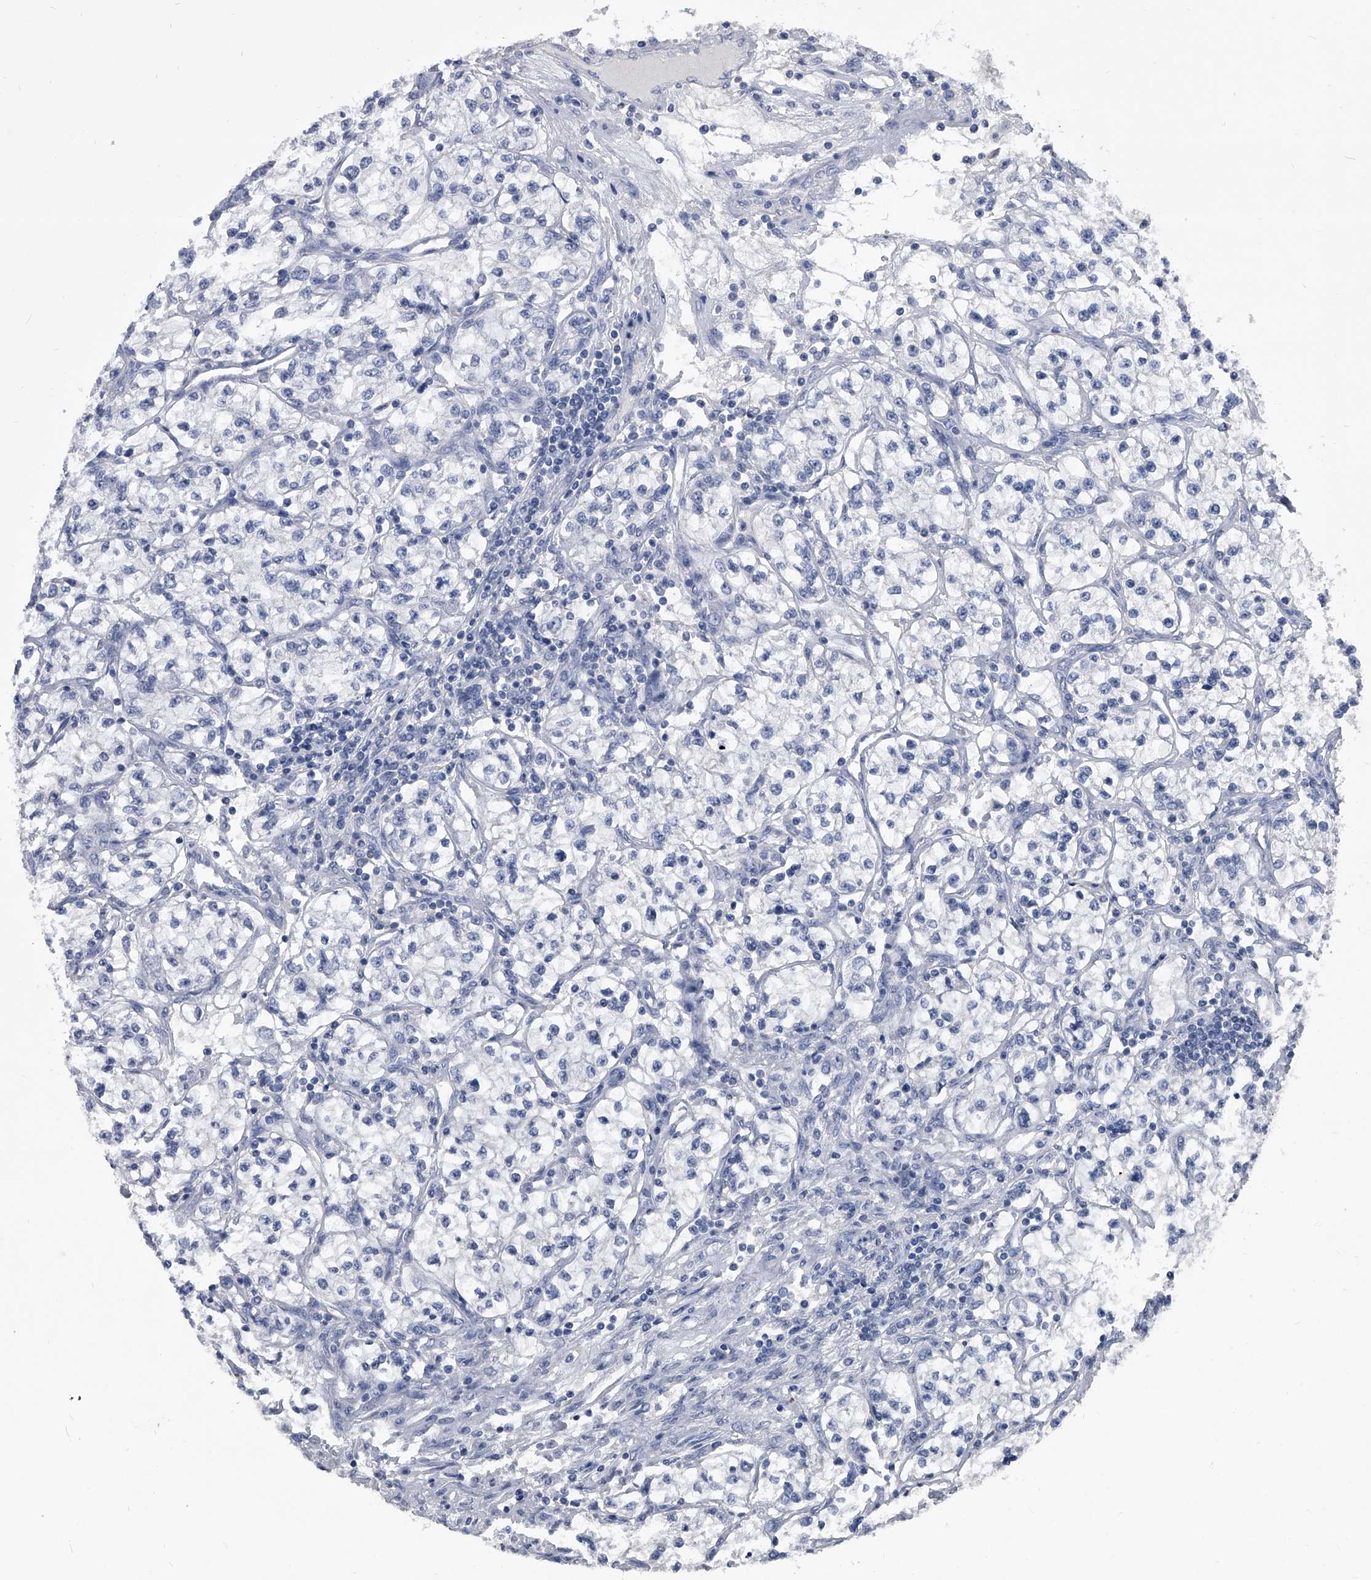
{"staining": {"intensity": "negative", "quantity": "none", "location": "none"}, "tissue": "renal cancer", "cell_type": "Tumor cells", "image_type": "cancer", "snomed": [{"axis": "morphology", "description": "Adenocarcinoma, NOS"}, {"axis": "topography", "description": "Kidney"}], "caption": "Renal cancer was stained to show a protein in brown. There is no significant staining in tumor cells. (DAB immunohistochemistry (IHC), high magnification).", "gene": "BCAS1", "patient": {"sex": "female", "age": 57}}